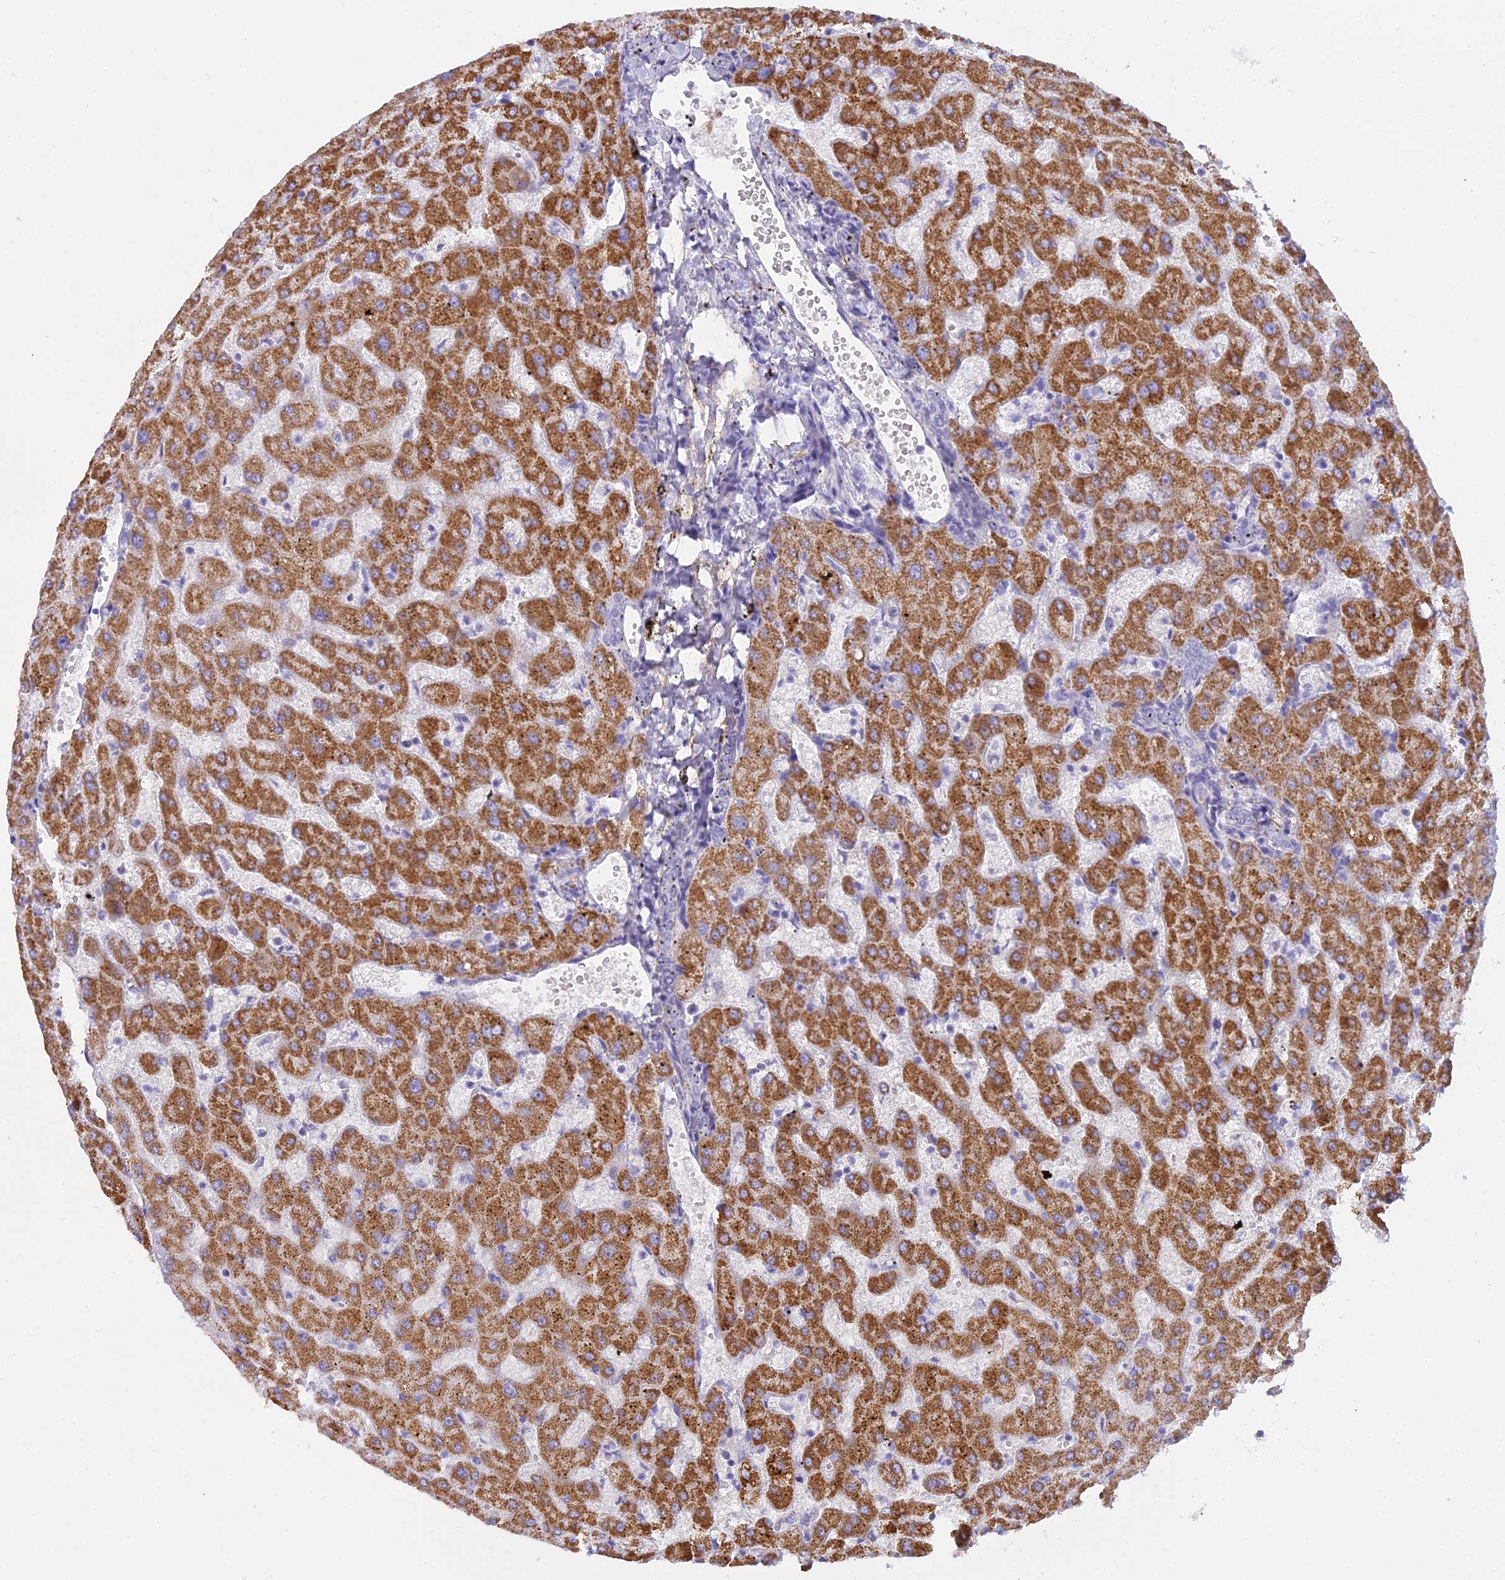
{"staining": {"intensity": "negative", "quantity": "none", "location": "none"}, "tissue": "liver", "cell_type": "Cholangiocytes", "image_type": "normal", "snomed": [{"axis": "morphology", "description": "Normal tissue, NOS"}, {"axis": "topography", "description": "Liver"}], "caption": "The micrograph shows no staining of cholangiocytes in unremarkable liver.", "gene": "OSTN", "patient": {"sex": "female", "age": 63}}